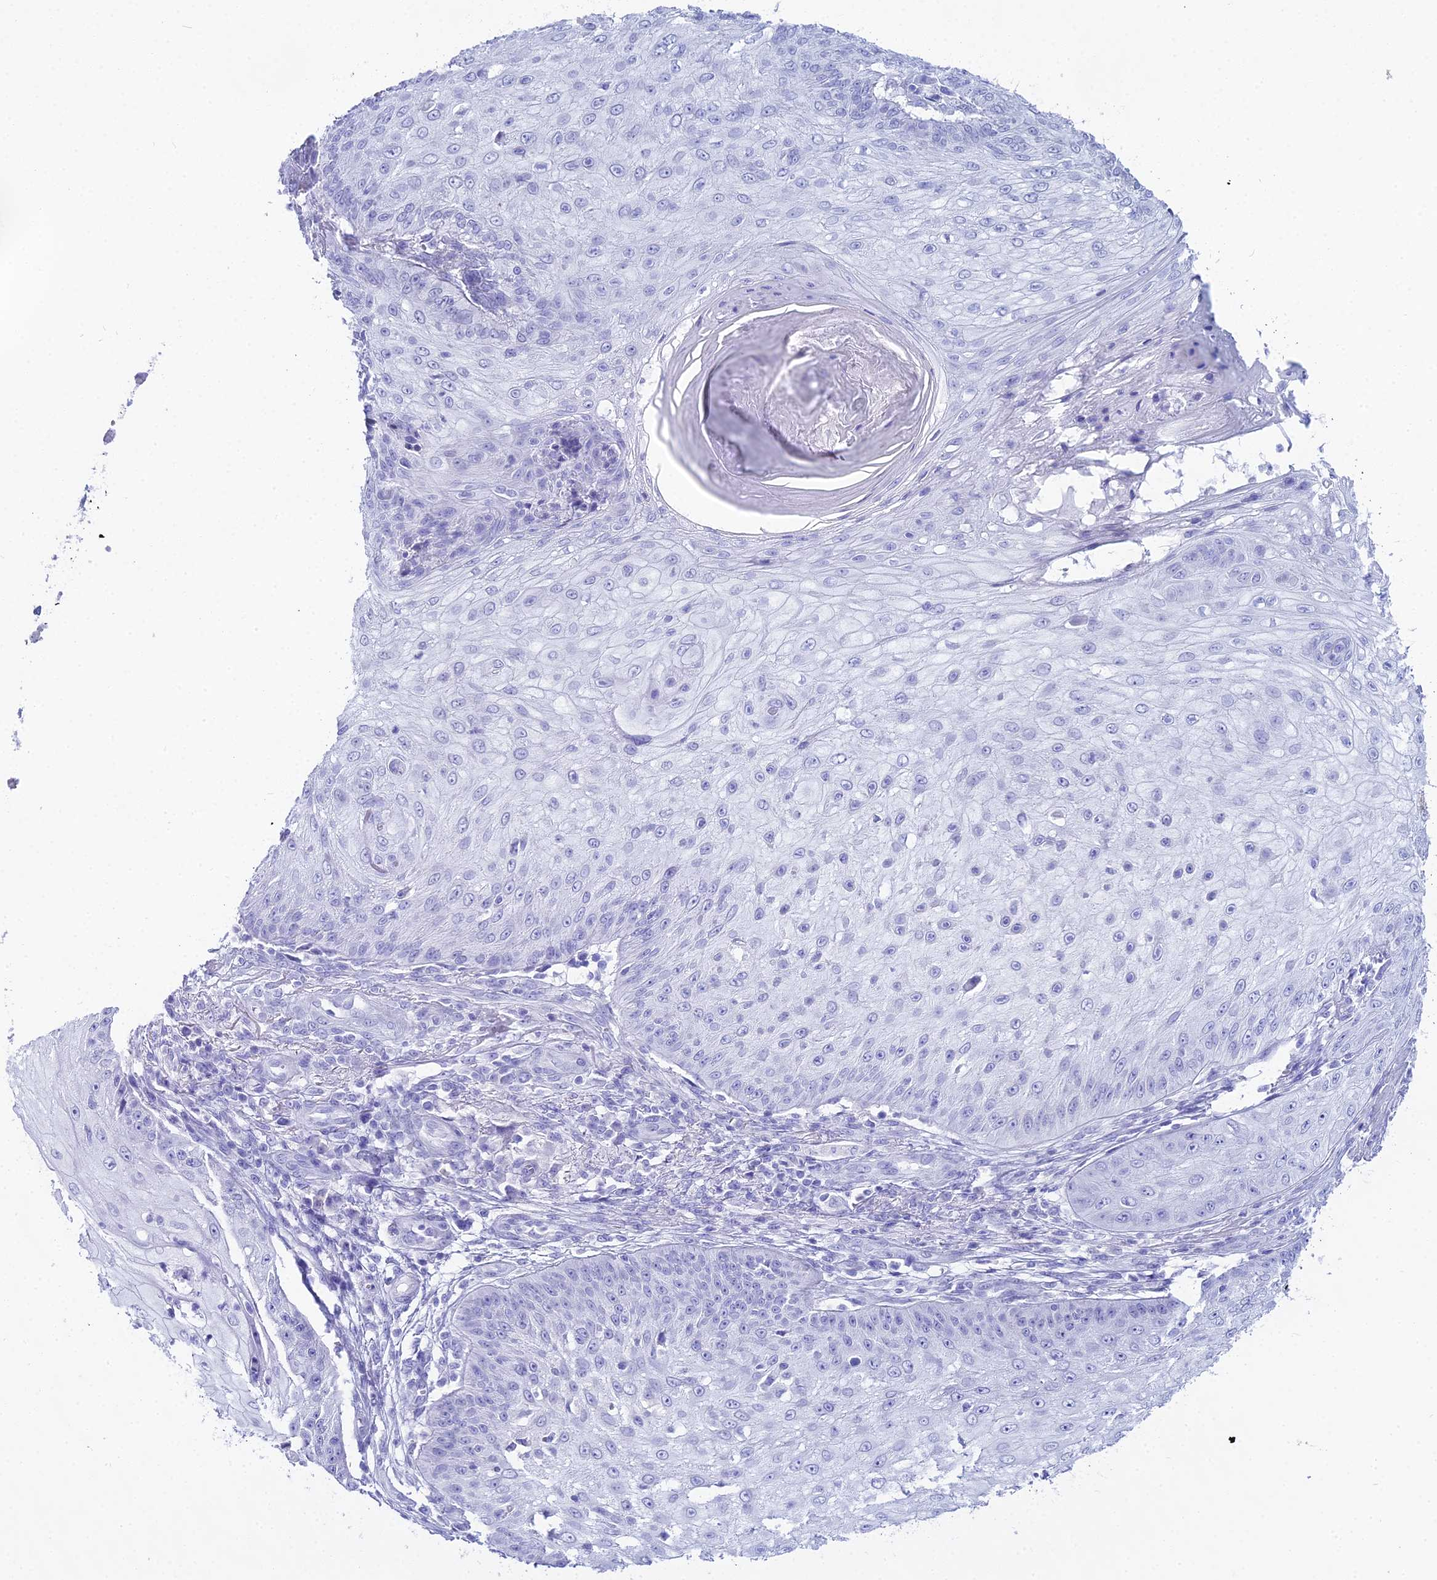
{"staining": {"intensity": "negative", "quantity": "none", "location": "none"}, "tissue": "skin cancer", "cell_type": "Tumor cells", "image_type": "cancer", "snomed": [{"axis": "morphology", "description": "Squamous cell carcinoma, NOS"}, {"axis": "topography", "description": "Skin"}], "caption": "This is an immunohistochemistry histopathology image of skin squamous cell carcinoma. There is no staining in tumor cells.", "gene": "CGB2", "patient": {"sex": "male", "age": 70}}